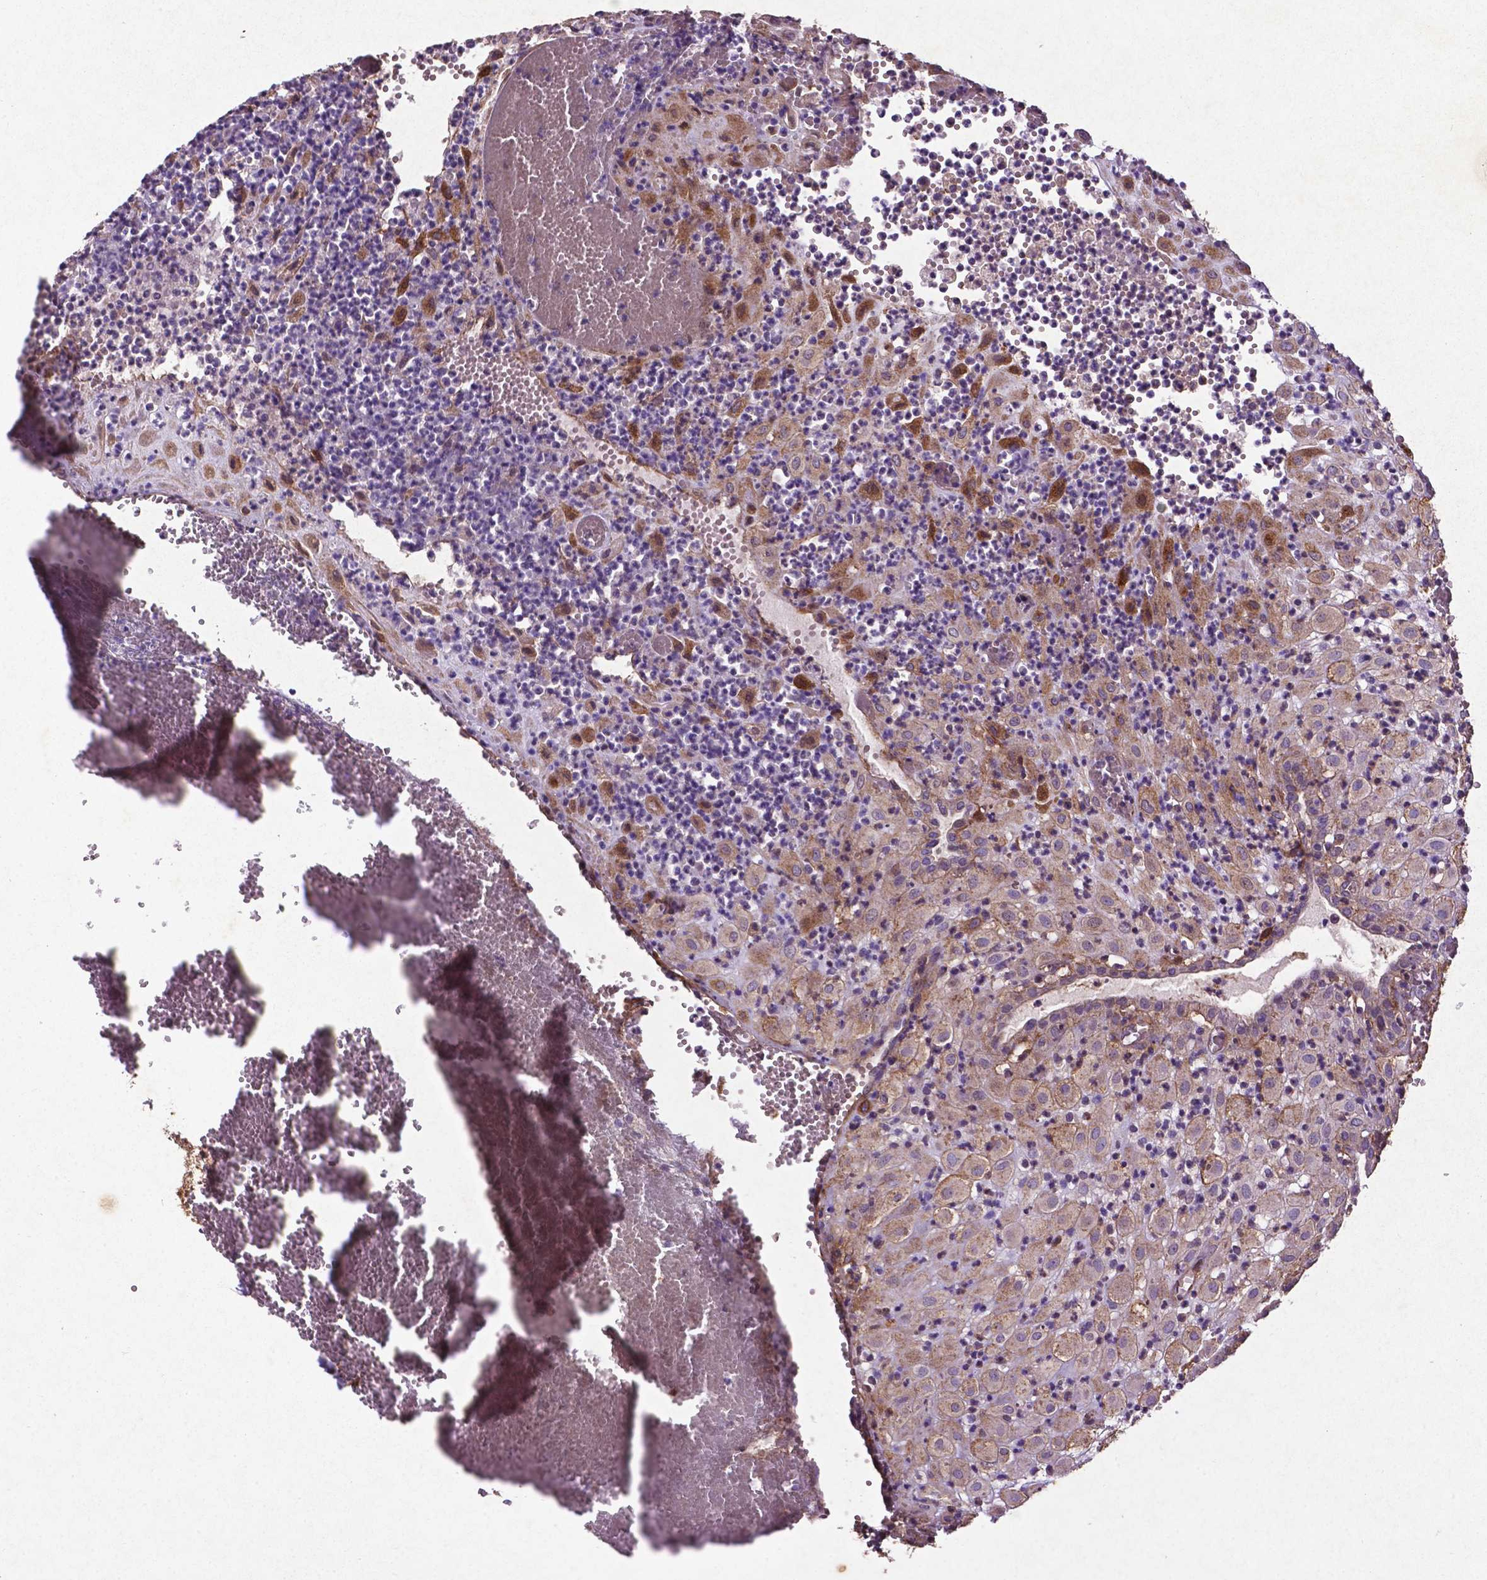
{"staining": {"intensity": "weak", "quantity": ">75%", "location": "cytoplasmic/membranous"}, "tissue": "placenta", "cell_type": "Decidual cells", "image_type": "normal", "snomed": [{"axis": "morphology", "description": "Normal tissue, NOS"}, {"axis": "topography", "description": "Placenta"}], "caption": "Immunohistochemical staining of benign human placenta exhibits low levels of weak cytoplasmic/membranous positivity in about >75% of decidual cells. Using DAB (3,3'-diaminobenzidine) (brown) and hematoxylin (blue) stains, captured at high magnification using brightfield microscopy.", "gene": "RRAS", "patient": {"sex": "female", "age": 24}}